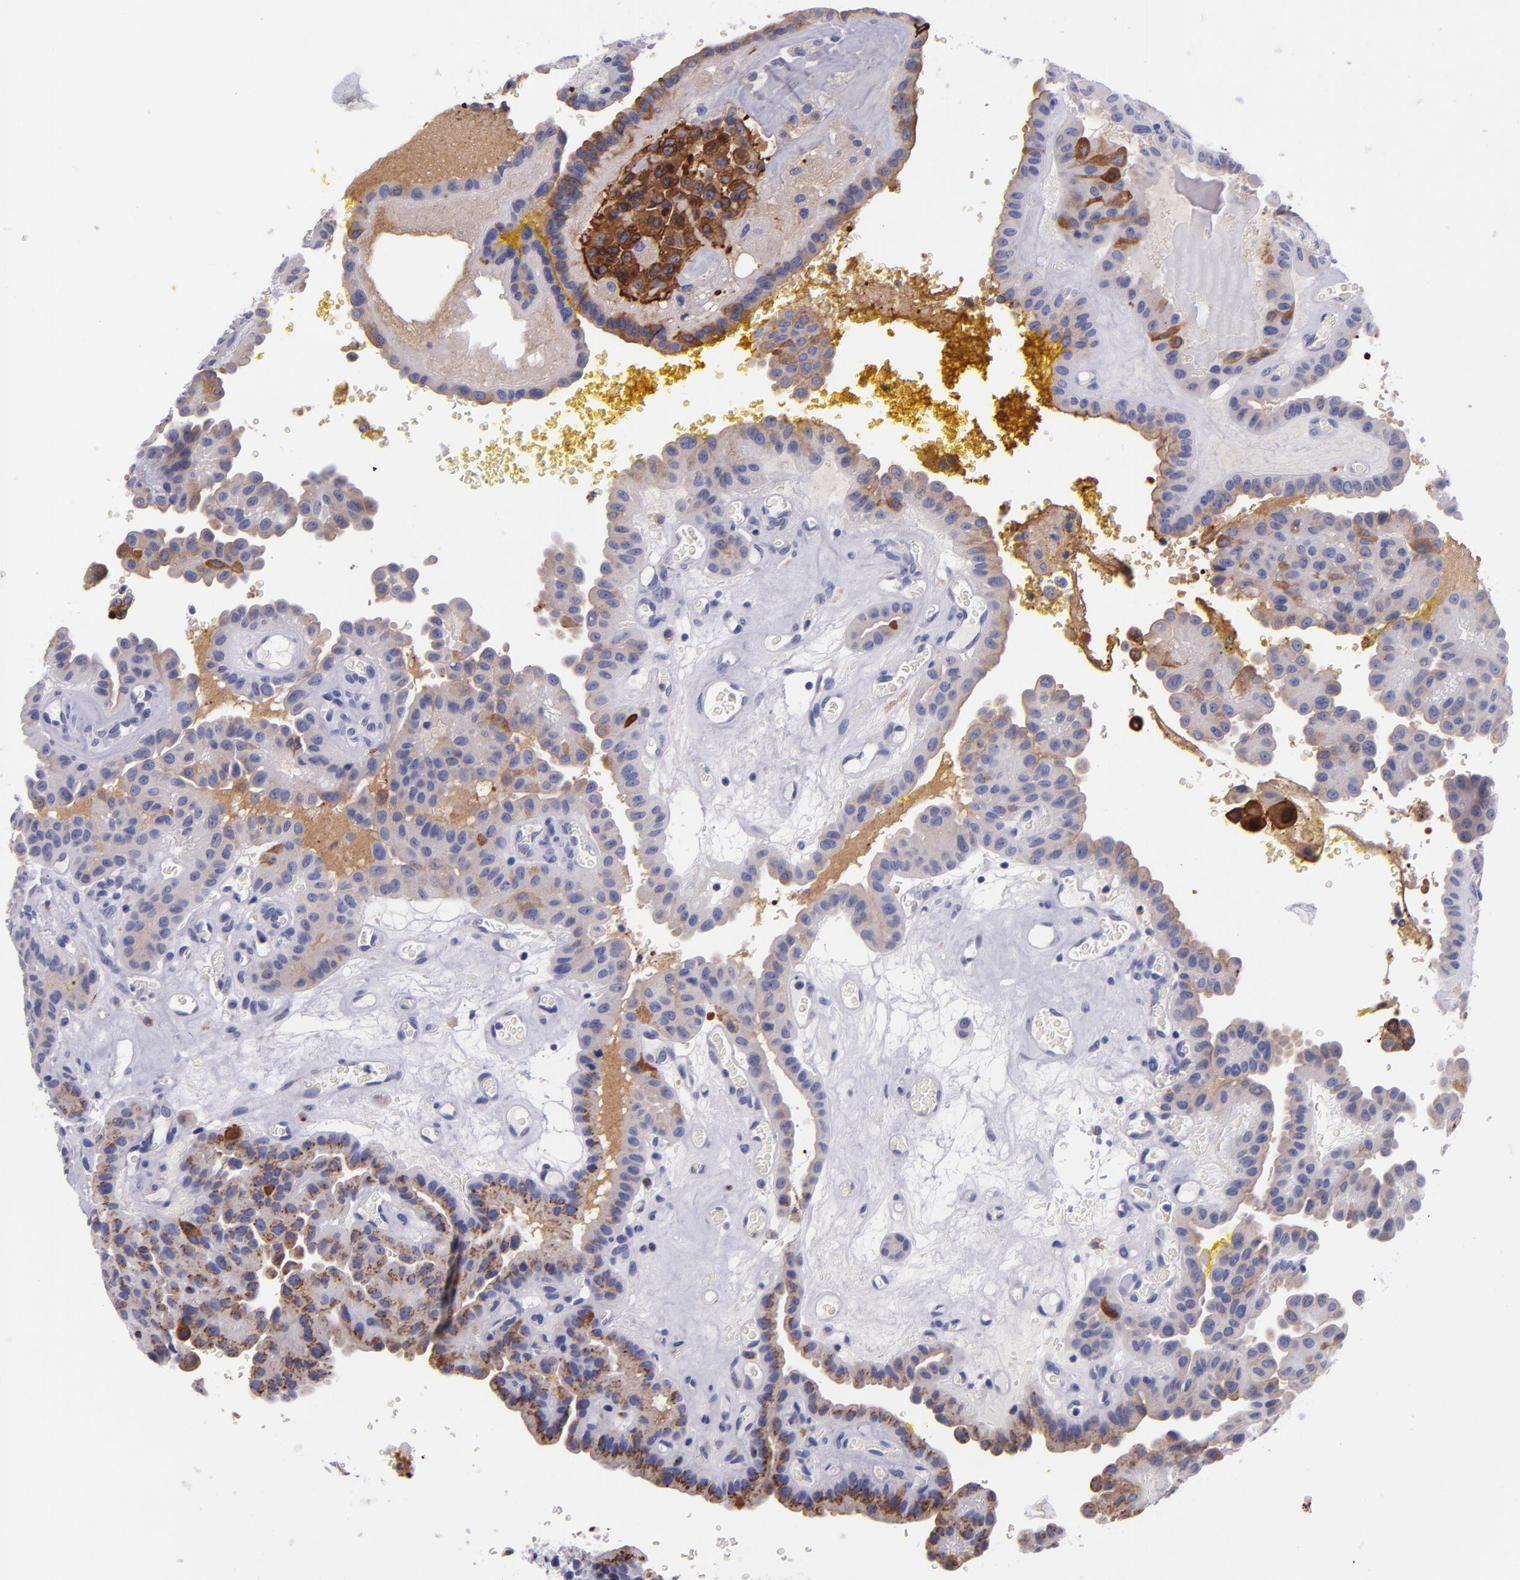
{"staining": {"intensity": "strong", "quantity": "25%-75%", "location": "cytoplasmic/membranous"}, "tissue": "thyroid cancer", "cell_type": "Tumor cells", "image_type": "cancer", "snomed": [{"axis": "morphology", "description": "Papillary adenocarcinoma, NOS"}, {"axis": "topography", "description": "Thyroid gland"}], "caption": "Human thyroid cancer (papillary adenocarcinoma) stained with a protein marker reveals strong staining in tumor cells.", "gene": "IVL", "patient": {"sex": "male", "age": 87}}